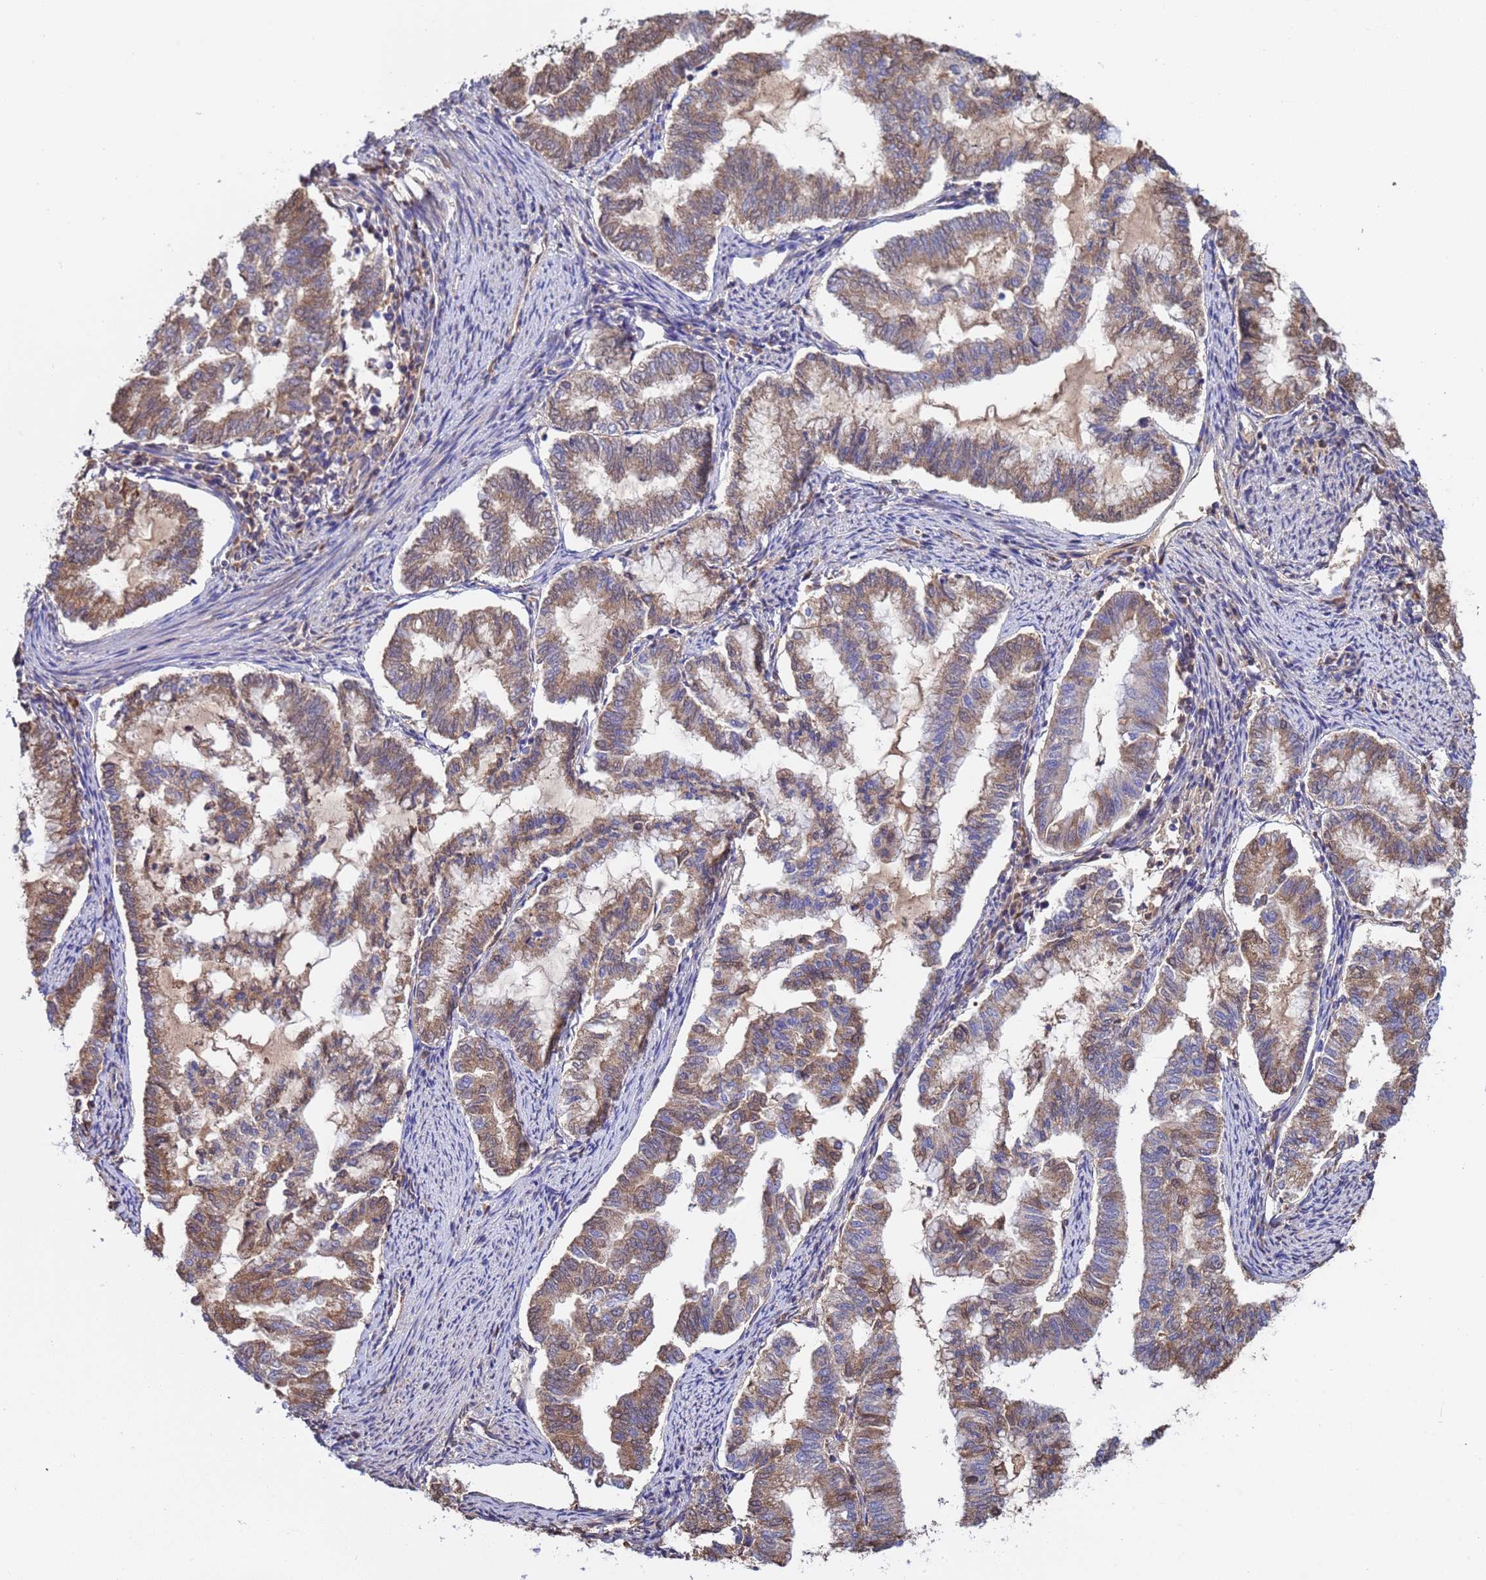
{"staining": {"intensity": "moderate", "quantity": ">75%", "location": "cytoplasmic/membranous"}, "tissue": "endometrial cancer", "cell_type": "Tumor cells", "image_type": "cancer", "snomed": [{"axis": "morphology", "description": "Adenocarcinoma, NOS"}, {"axis": "topography", "description": "Endometrium"}], "caption": "A brown stain shows moderate cytoplasmic/membranous staining of a protein in adenocarcinoma (endometrial) tumor cells.", "gene": "GLUD1", "patient": {"sex": "female", "age": 79}}